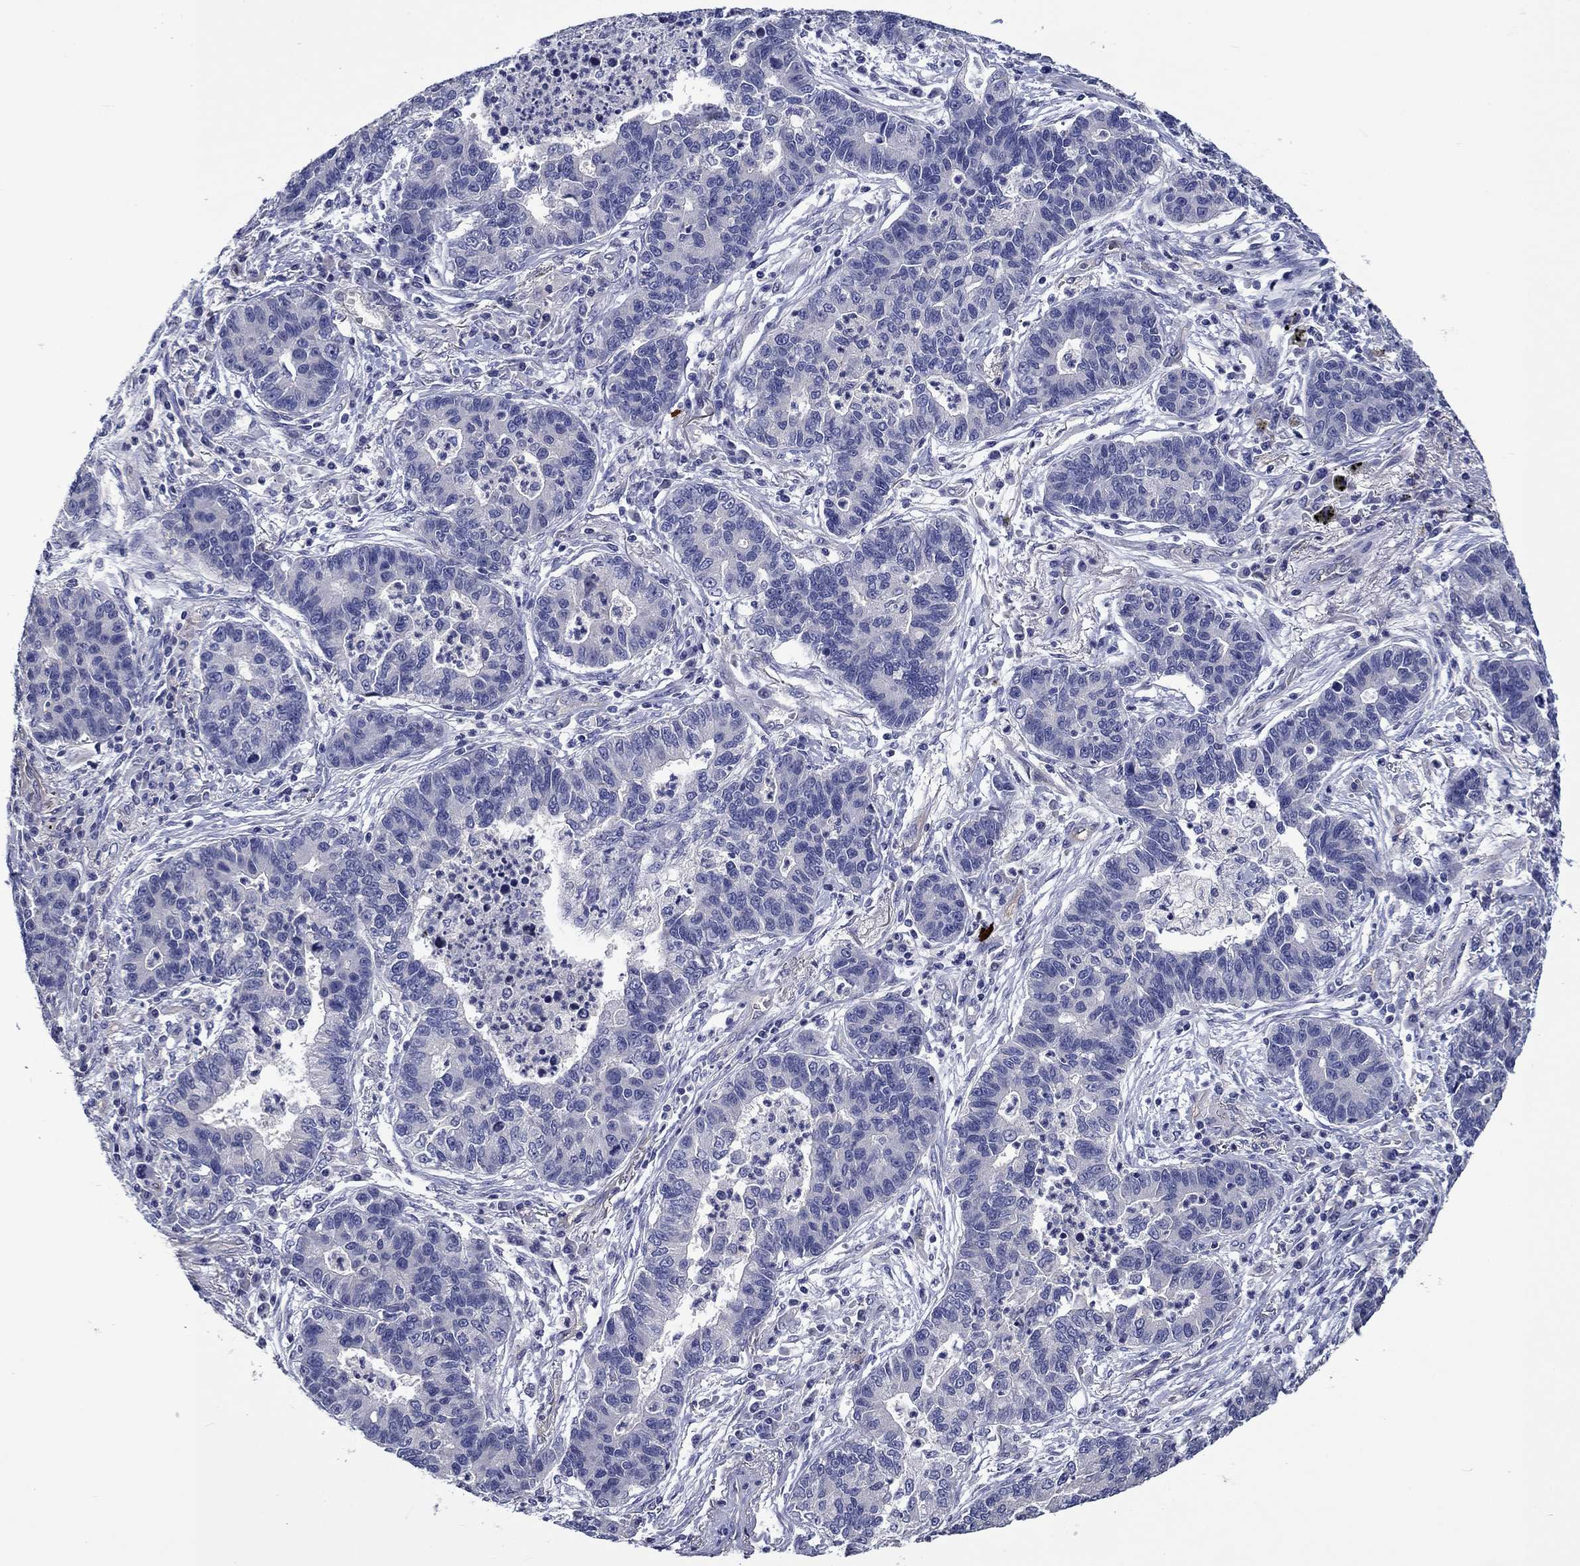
{"staining": {"intensity": "negative", "quantity": "none", "location": "none"}, "tissue": "lung cancer", "cell_type": "Tumor cells", "image_type": "cancer", "snomed": [{"axis": "morphology", "description": "Adenocarcinoma, NOS"}, {"axis": "topography", "description": "Lung"}], "caption": "Photomicrograph shows no significant protein staining in tumor cells of lung cancer (adenocarcinoma).", "gene": "CNDP1", "patient": {"sex": "female", "age": 57}}